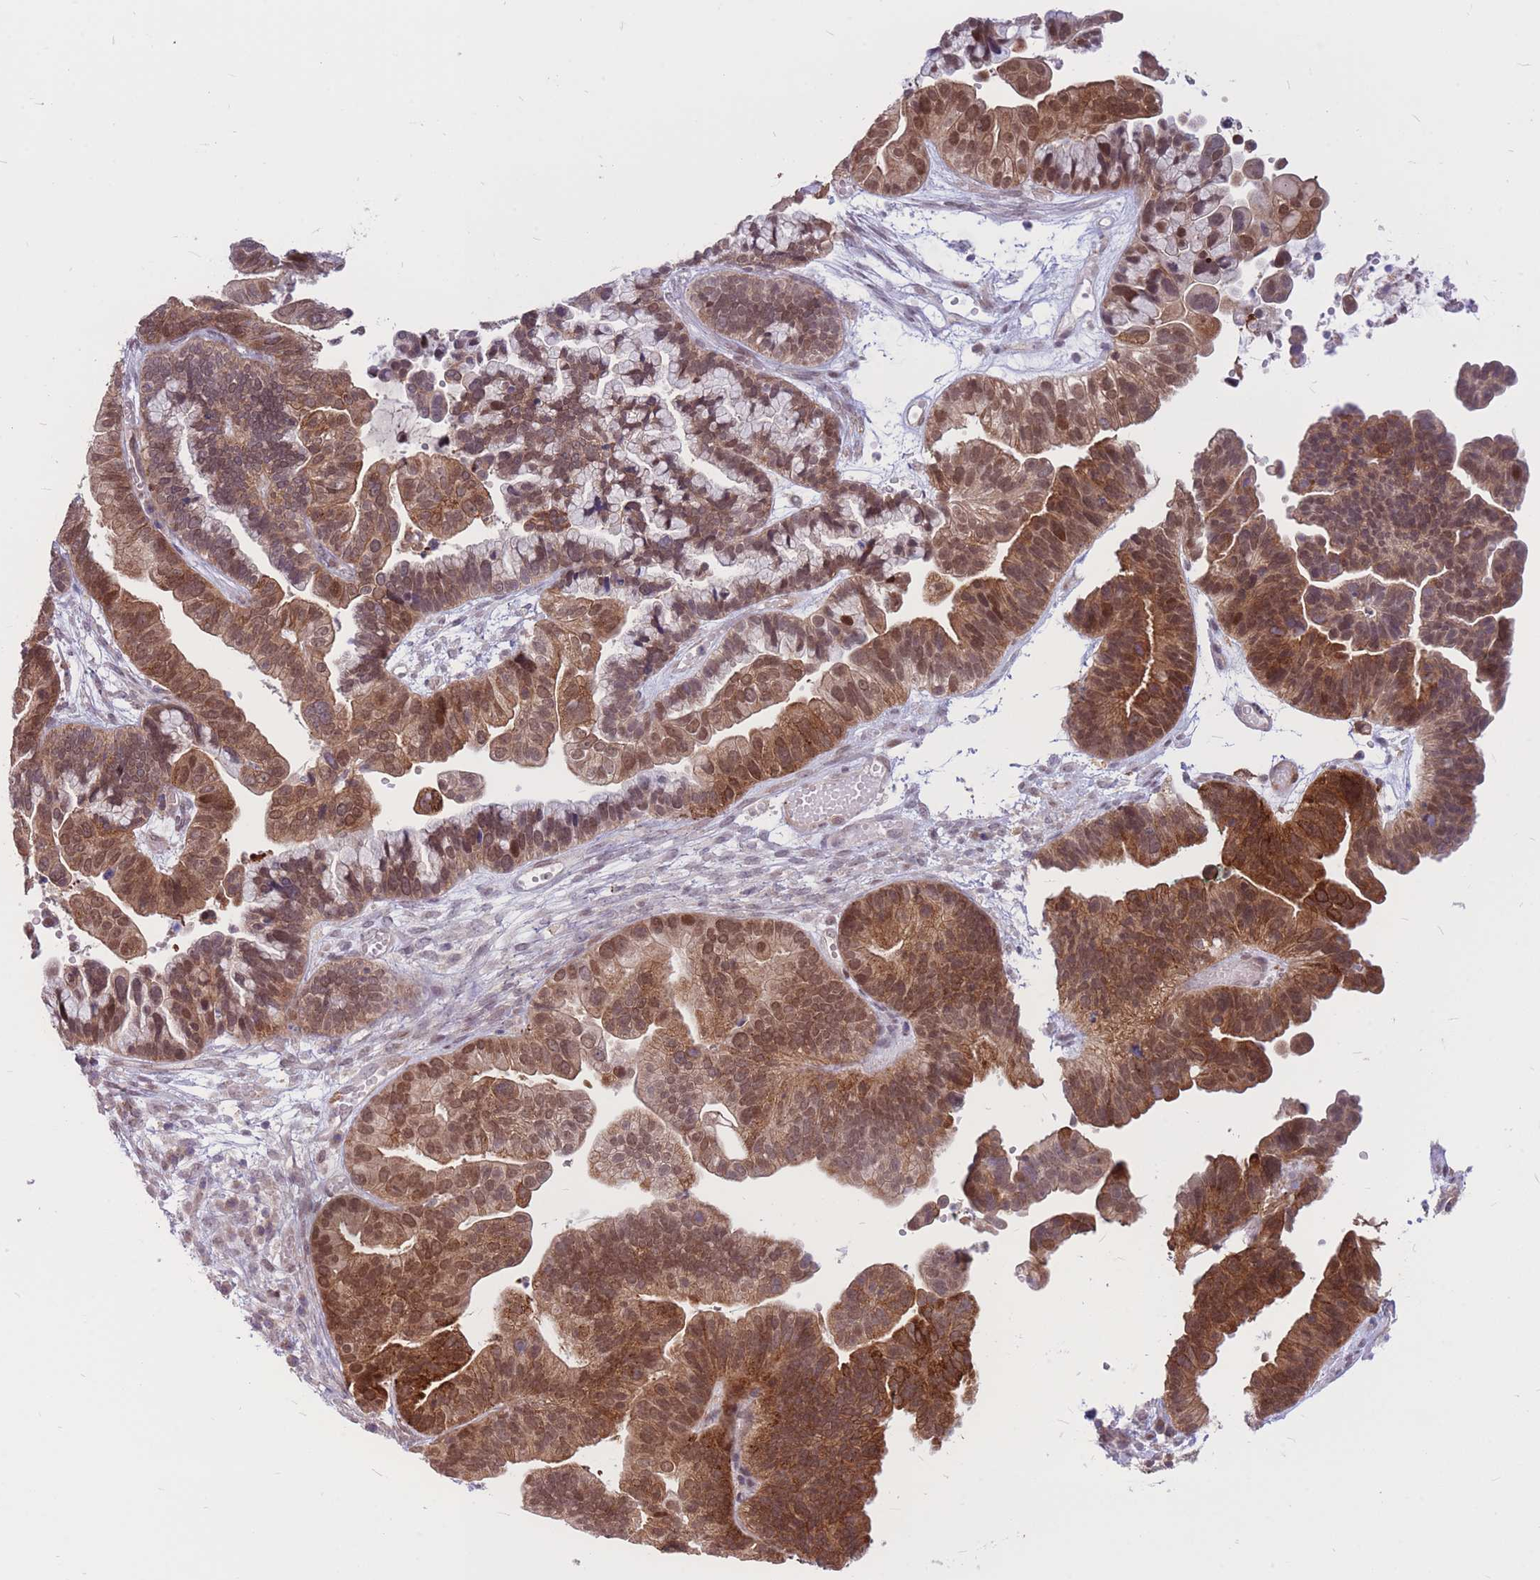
{"staining": {"intensity": "strong", "quantity": ">75%", "location": "cytoplasmic/membranous,nuclear"}, "tissue": "ovarian cancer", "cell_type": "Tumor cells", "image_type": "cancer", "snomed": [{"axis": "morphology", "description": "Cystadenocarcinoma, serous, NOS"}, {"axis": "topography", "description": "Ovary"}], "caption": "Immunohistochemistry (IHC) staining of ovarian serous cystadenocarcinoma, which demonstrates high levels of strong cytoplasmic/membranous and nuclear staining in about >75% of tumor cells indicating strong cytoplasmic/membranous and nuclear protein expression. The staining was performed using DAB (3,3'-diaminobenzidine) (brown) for protein detection and nuclei were counterstained in hematoxylin (blue).", "gene": "TCF20", "patient": {"sex": "female", "age": 56}}